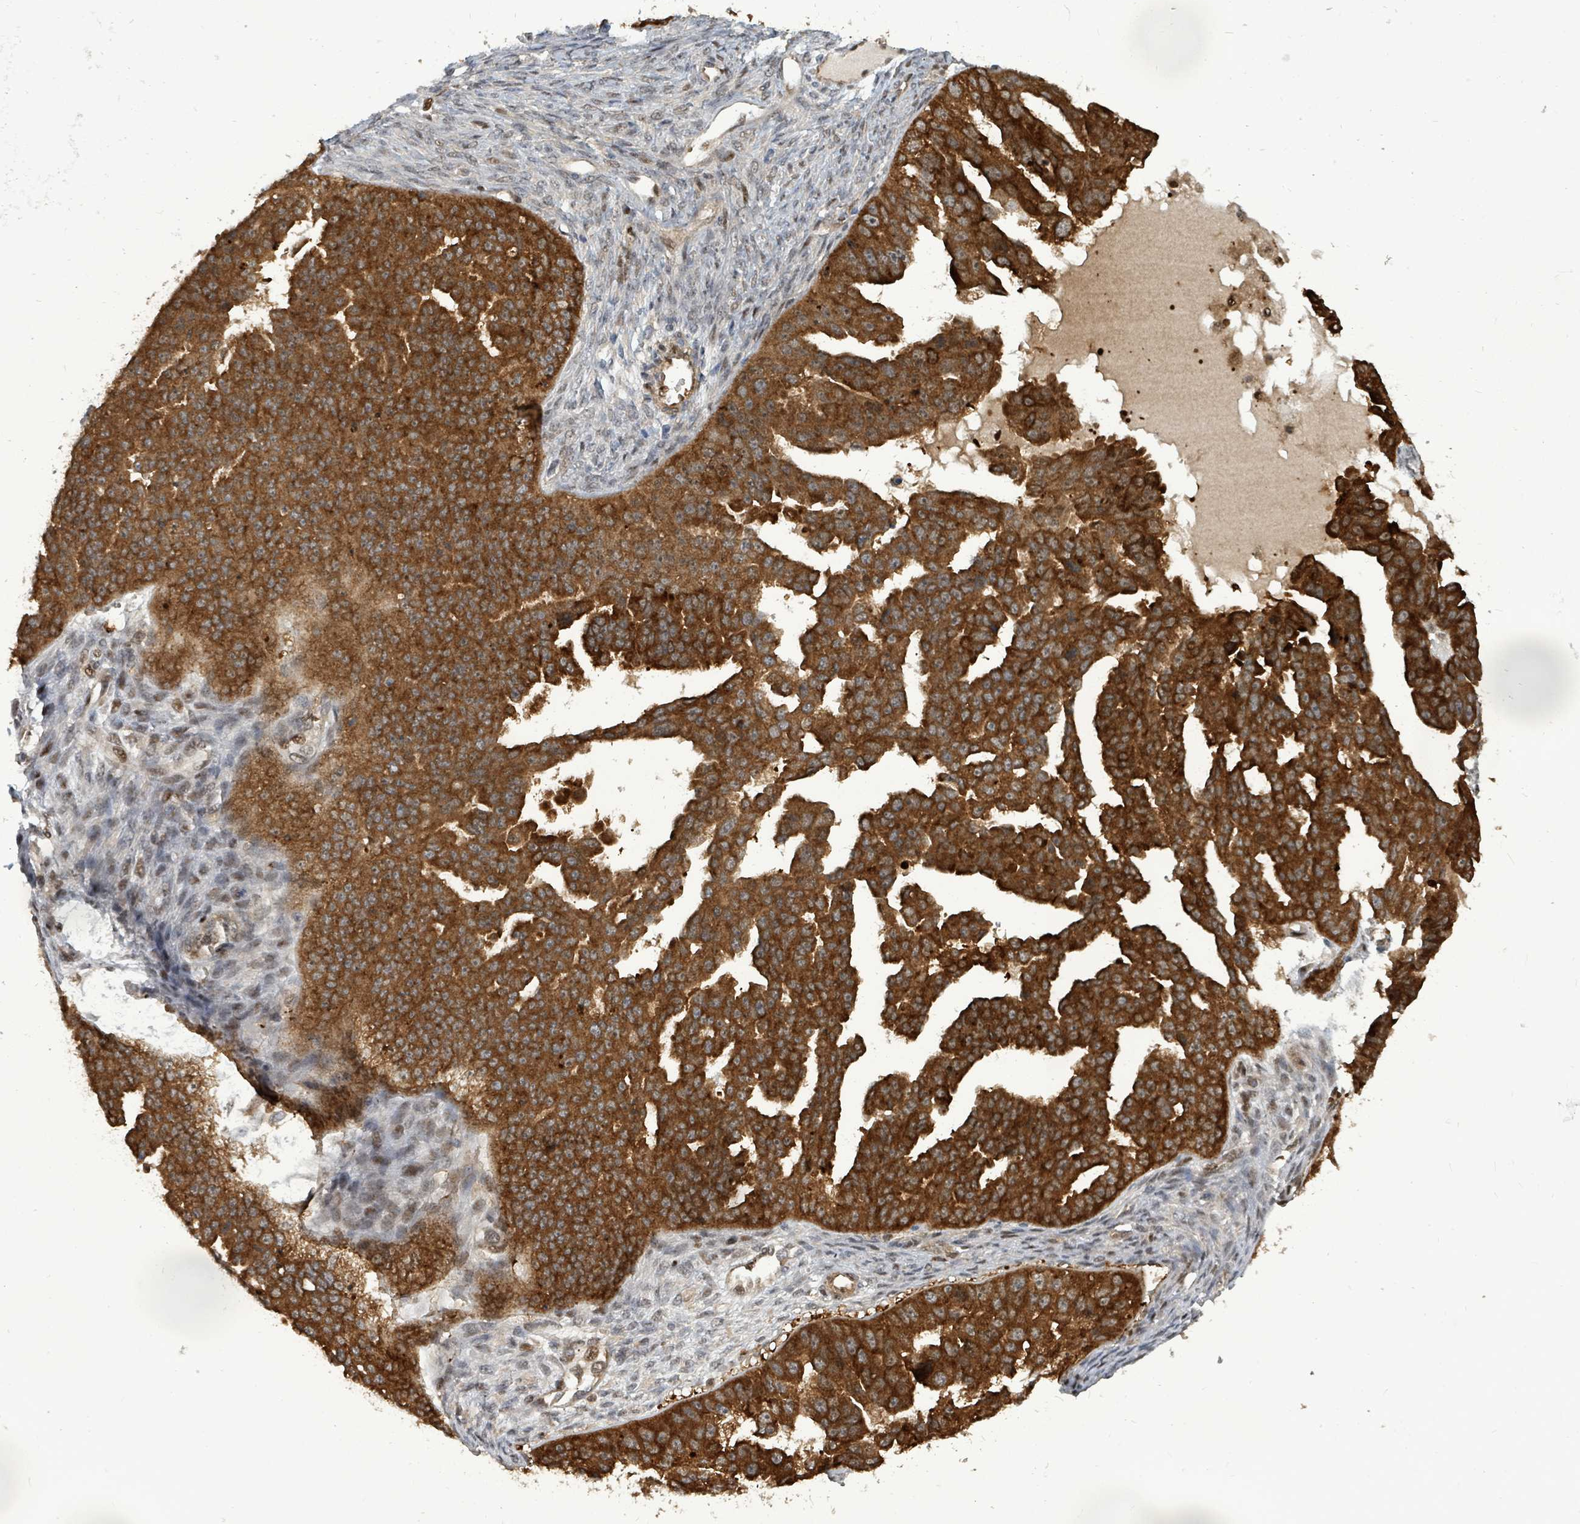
{"staining": {"intensity": "strong", "quantity": ">75%", "location": "cytoplasmic/membranous"}, "tissue": "ovarian cancer", "cell_type": "Tumor cells", "image_type": "cancer", "snomed": [{"axis": "morphology", "description": "Cystadenocarcinoma, serous, NOS"}, {"axis": "topography", "description": "Ovary"}], "caption": "Protein expression analysis of human ovarian serous cystadenocarcinoma reveals strong cytoplasmic/membranous expression in about >75% of tumor cells.", "gene": "TRDMT1", "patient": {"sex": "female", "age": 58}}